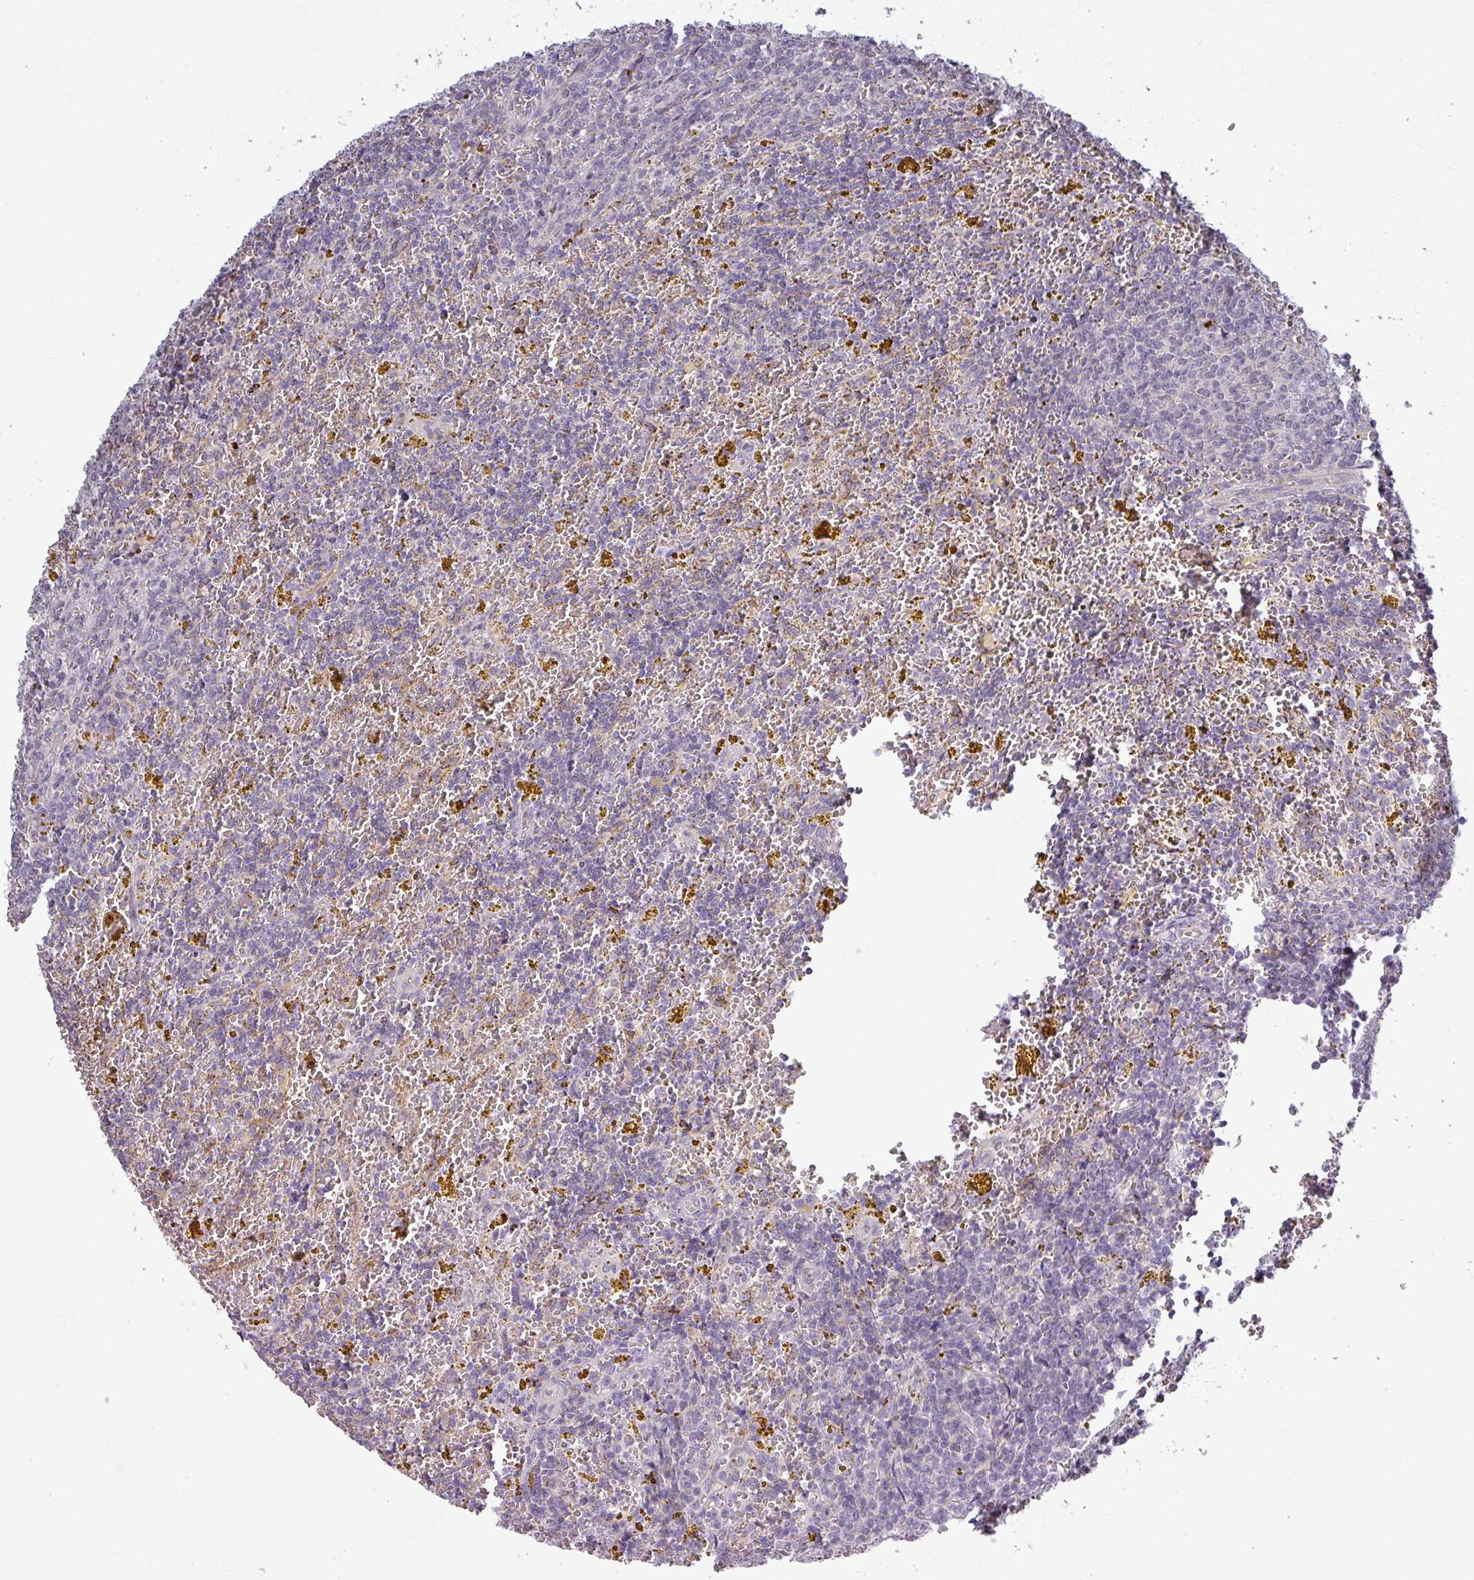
{"staining": {"intensity": "negative", "quantity": "none", "location": "none"}, "tissue": "lymphoma", "cell_type": "Tumor cells", "image_type": "cancer", "snomed": [{"axis": "morphology", "description": "Malignant lymphoma, non-Hodgkin's type, Low grade"}, {"axis": "topography", "description": "Spleen"}, {"axis": "topography", "description": "Lymph node"}], "caption": "Lymphoma was stained to show a protein in brown. There is no significant staining in tumor cells.", "gene": "C2orf16", "patient": {"sex": "female", "age": 66}}